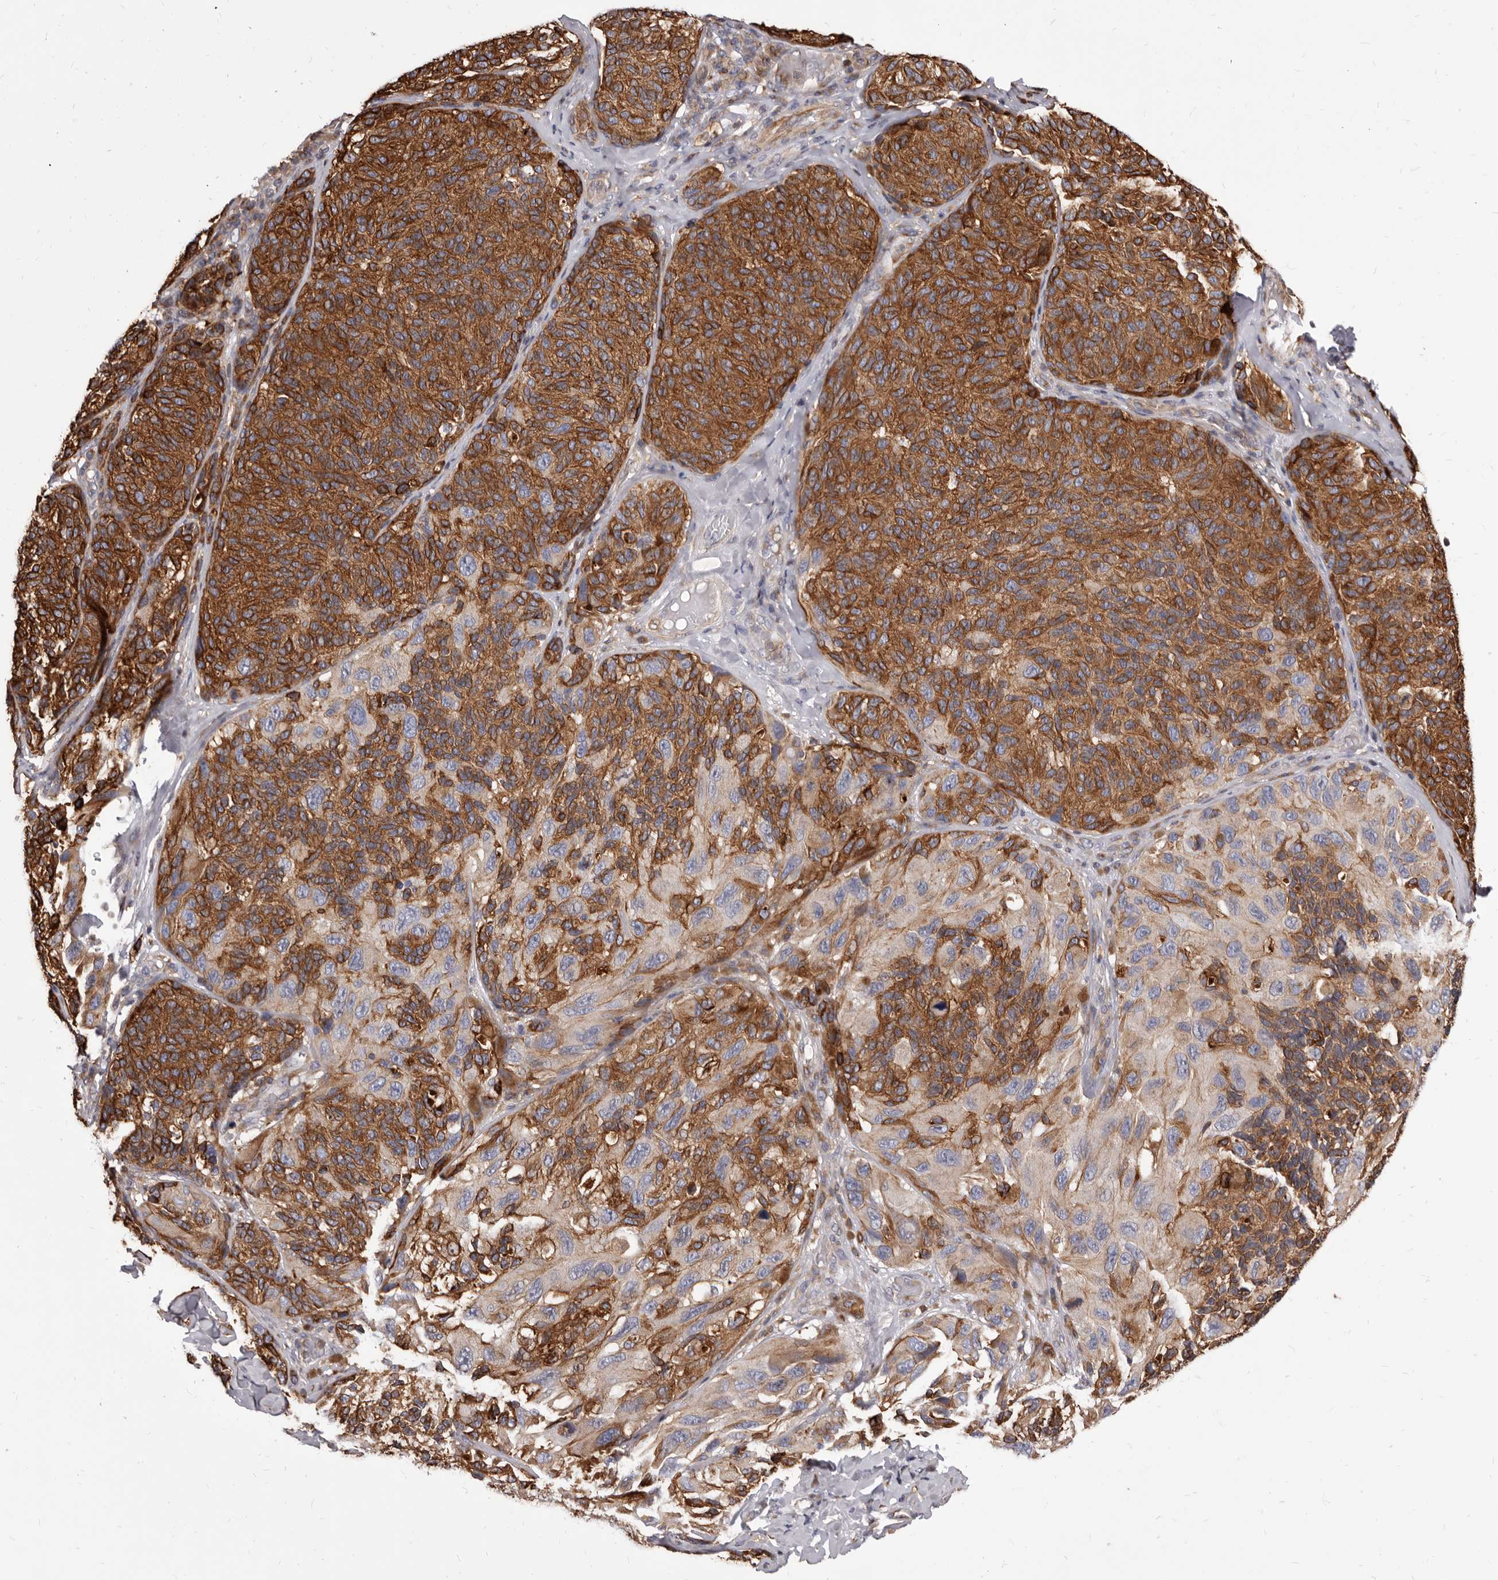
{"staining": {"intensity": "strong", "quantity": "25%-75%", "location": "cytoplasmic/membranous"}, "tissue": "melanoma", "cell_type": "Tumor cells", "image_type": "cancer", "snomed": [{"axis": "morphology", "description": "Malignant melanoma, NOS"}, {"axis": "topography", "description": "Skin"}], "caption": "IHC (DAB) staining of malignant melanoma reveals strong cytoplasmic/membranous protein staining in approximately 25%-75% of tumor cells.", "gene": "NIBAN1", "patient": {"sex": "female", "age": 73}}